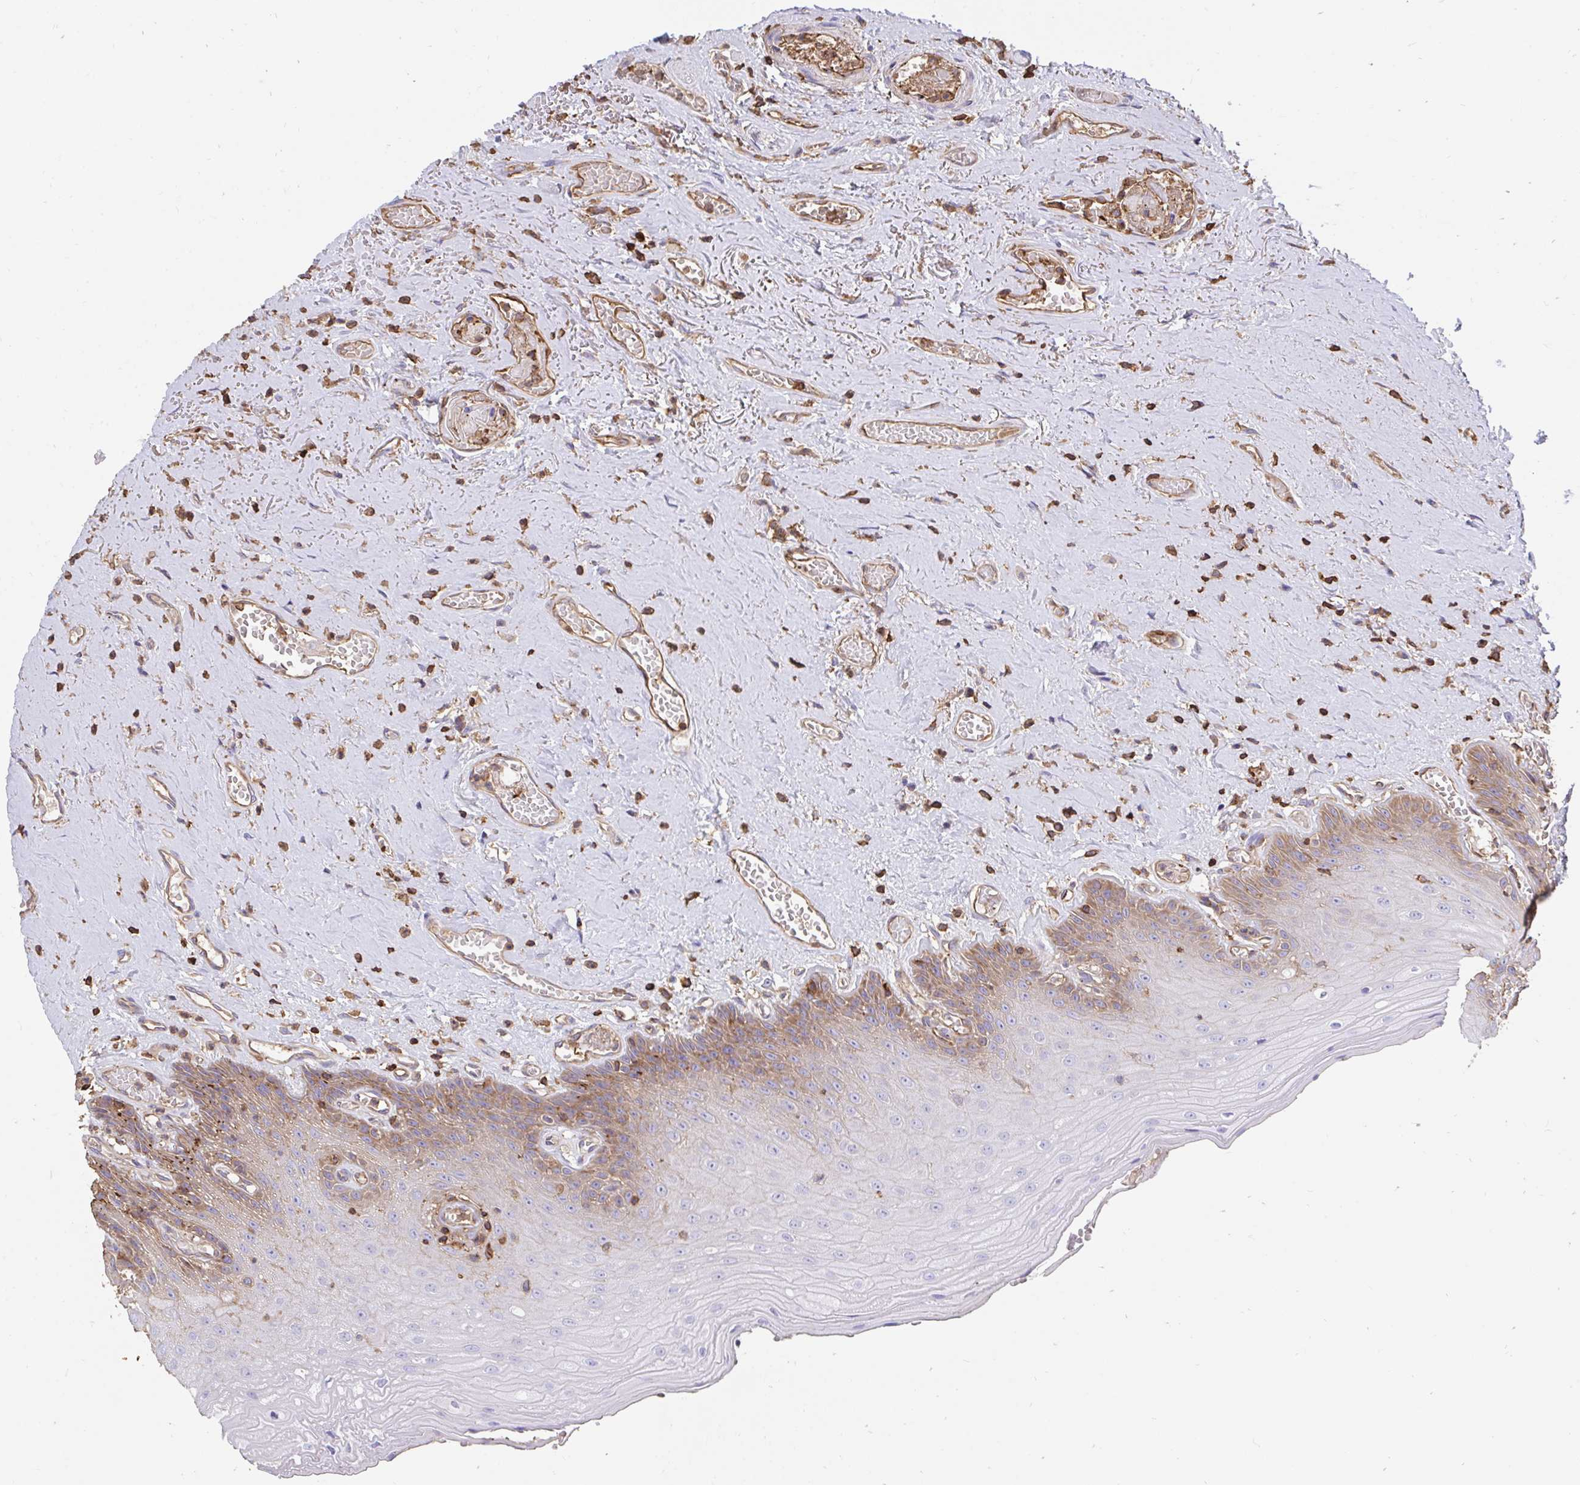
{"staining": {"intensity": "weak", "quantity": "25%-75%", "location": "cytoplasmic/membranous"}, "tissue": "oral mucosa", "cell_type": "Squamous epithelial cells", "image_type": "normal", "snomed": [{"axis": "morphology", "description": "Normal tissue, NOS"}, {"axis": "morphology", "description": "Squamous cell carcinoma, NOS"}, {"axis": "topography", "description": "Oral tissue"}, {"axis": "topography", "description": "Peripheral nerve tissue"}, {"axis": "topography", "description": "Head-Neck"}], "caption": "A micrograph of human oral mucosa stained for a protein shows weak cytoplasmic/membranous brown staining in squamous epithelial cells.", "gene": "CFL1", "patient": {"sex": "female", "age": 59}}